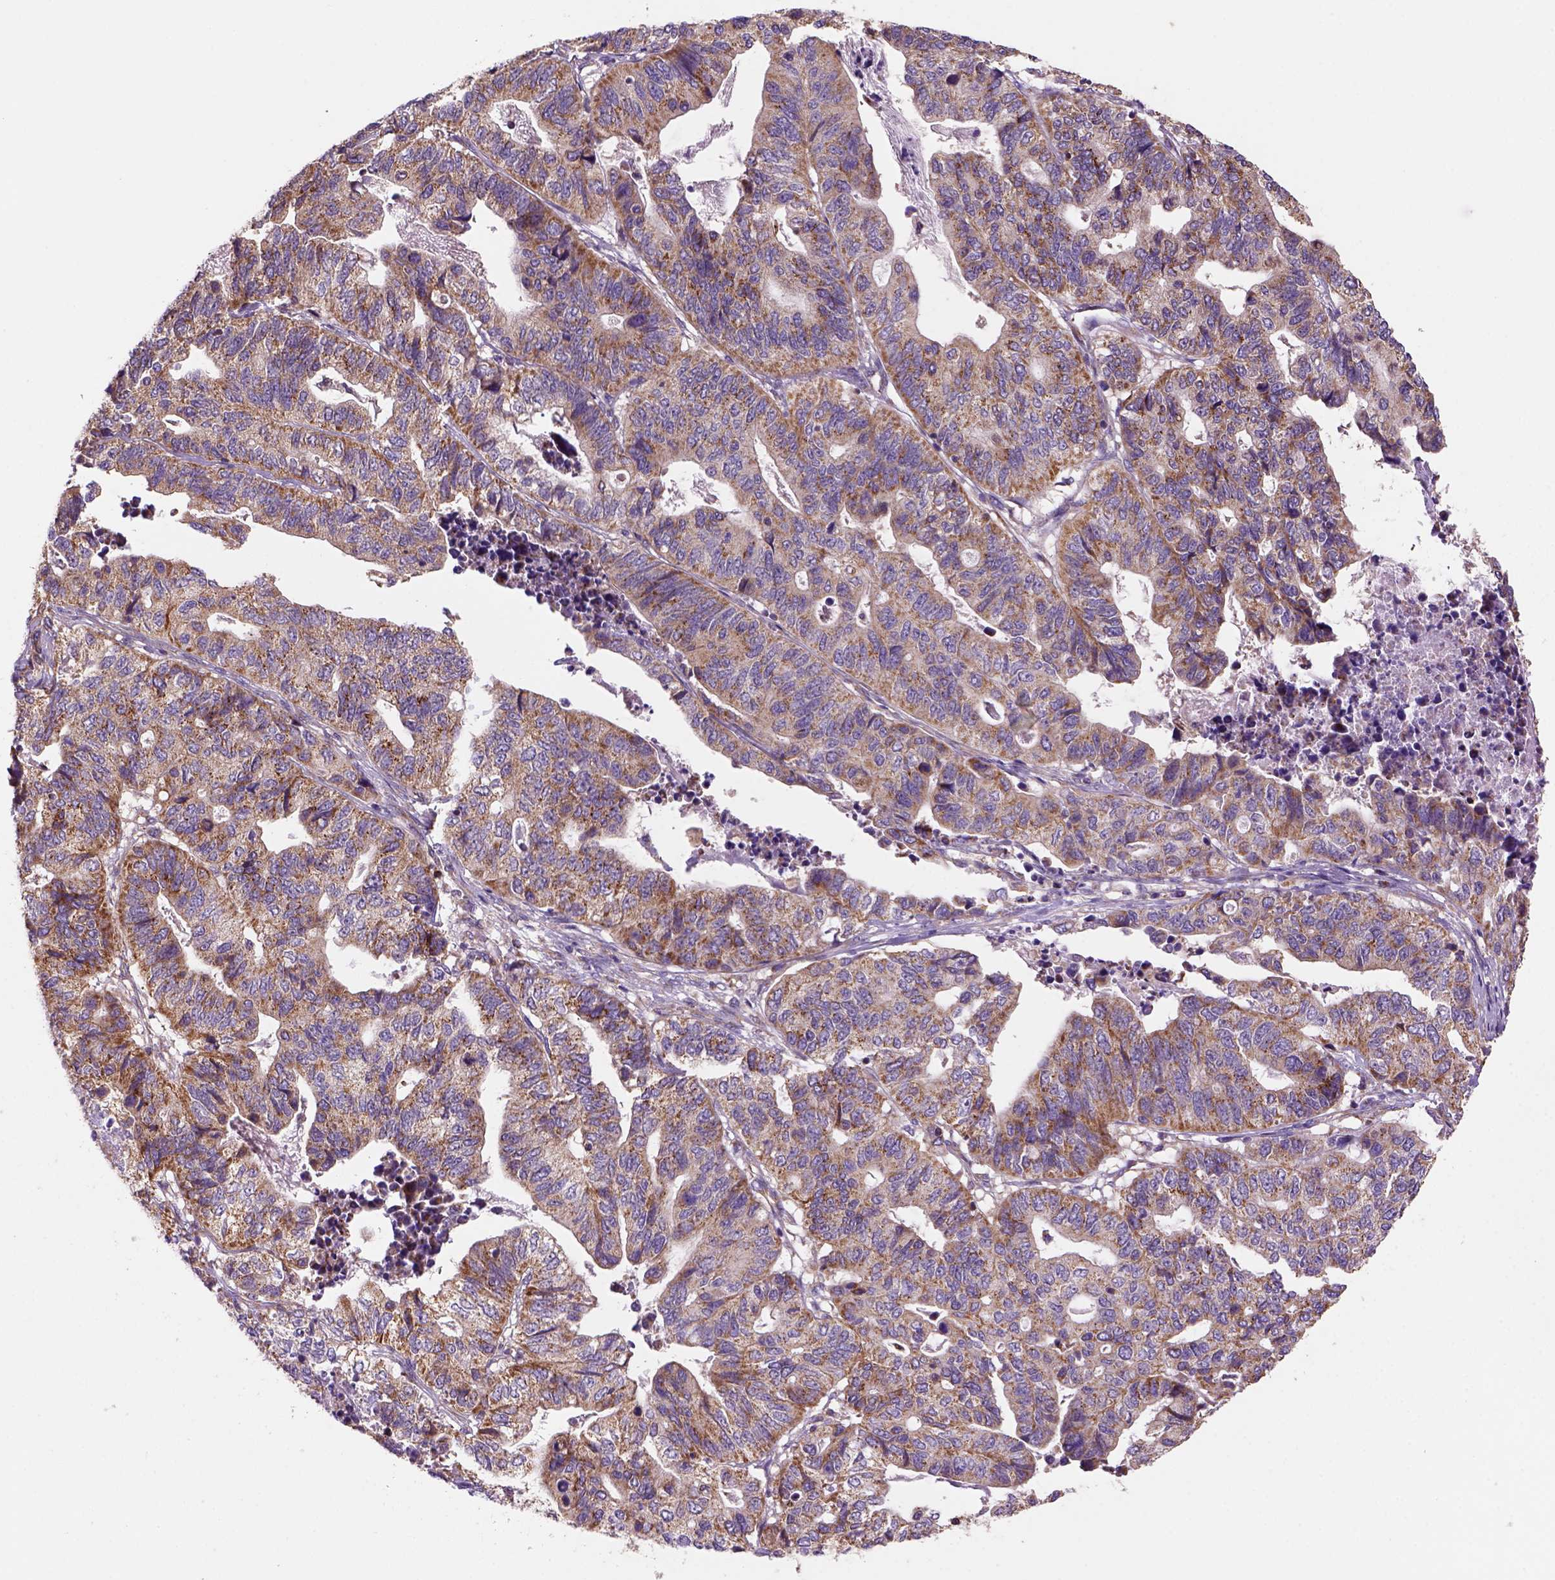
{"staining": {"intensity": "moderate", "quantity": "25%-75%", "location": "cytoplasmic/membranous"}, "tissue": "stomach cancer", "cell_type": "Tumor cells", "image_type": "cancer", "snomed": [{"axis": "morphology", "description": "Adenocarcinoma, NOS"}, {"axis": "topography", "description": "Stomach, upper"}], "caption": "Immunohistochemistry (DAB (3,3'-diaminobenzidine)) staining of human stomach cancer displays moderate cytoplasmic/membranous protein expression in approximately 25%-75% of tumor cells.", "gene": "WARS2", "patient": {"sex": "female", "age": 67}}